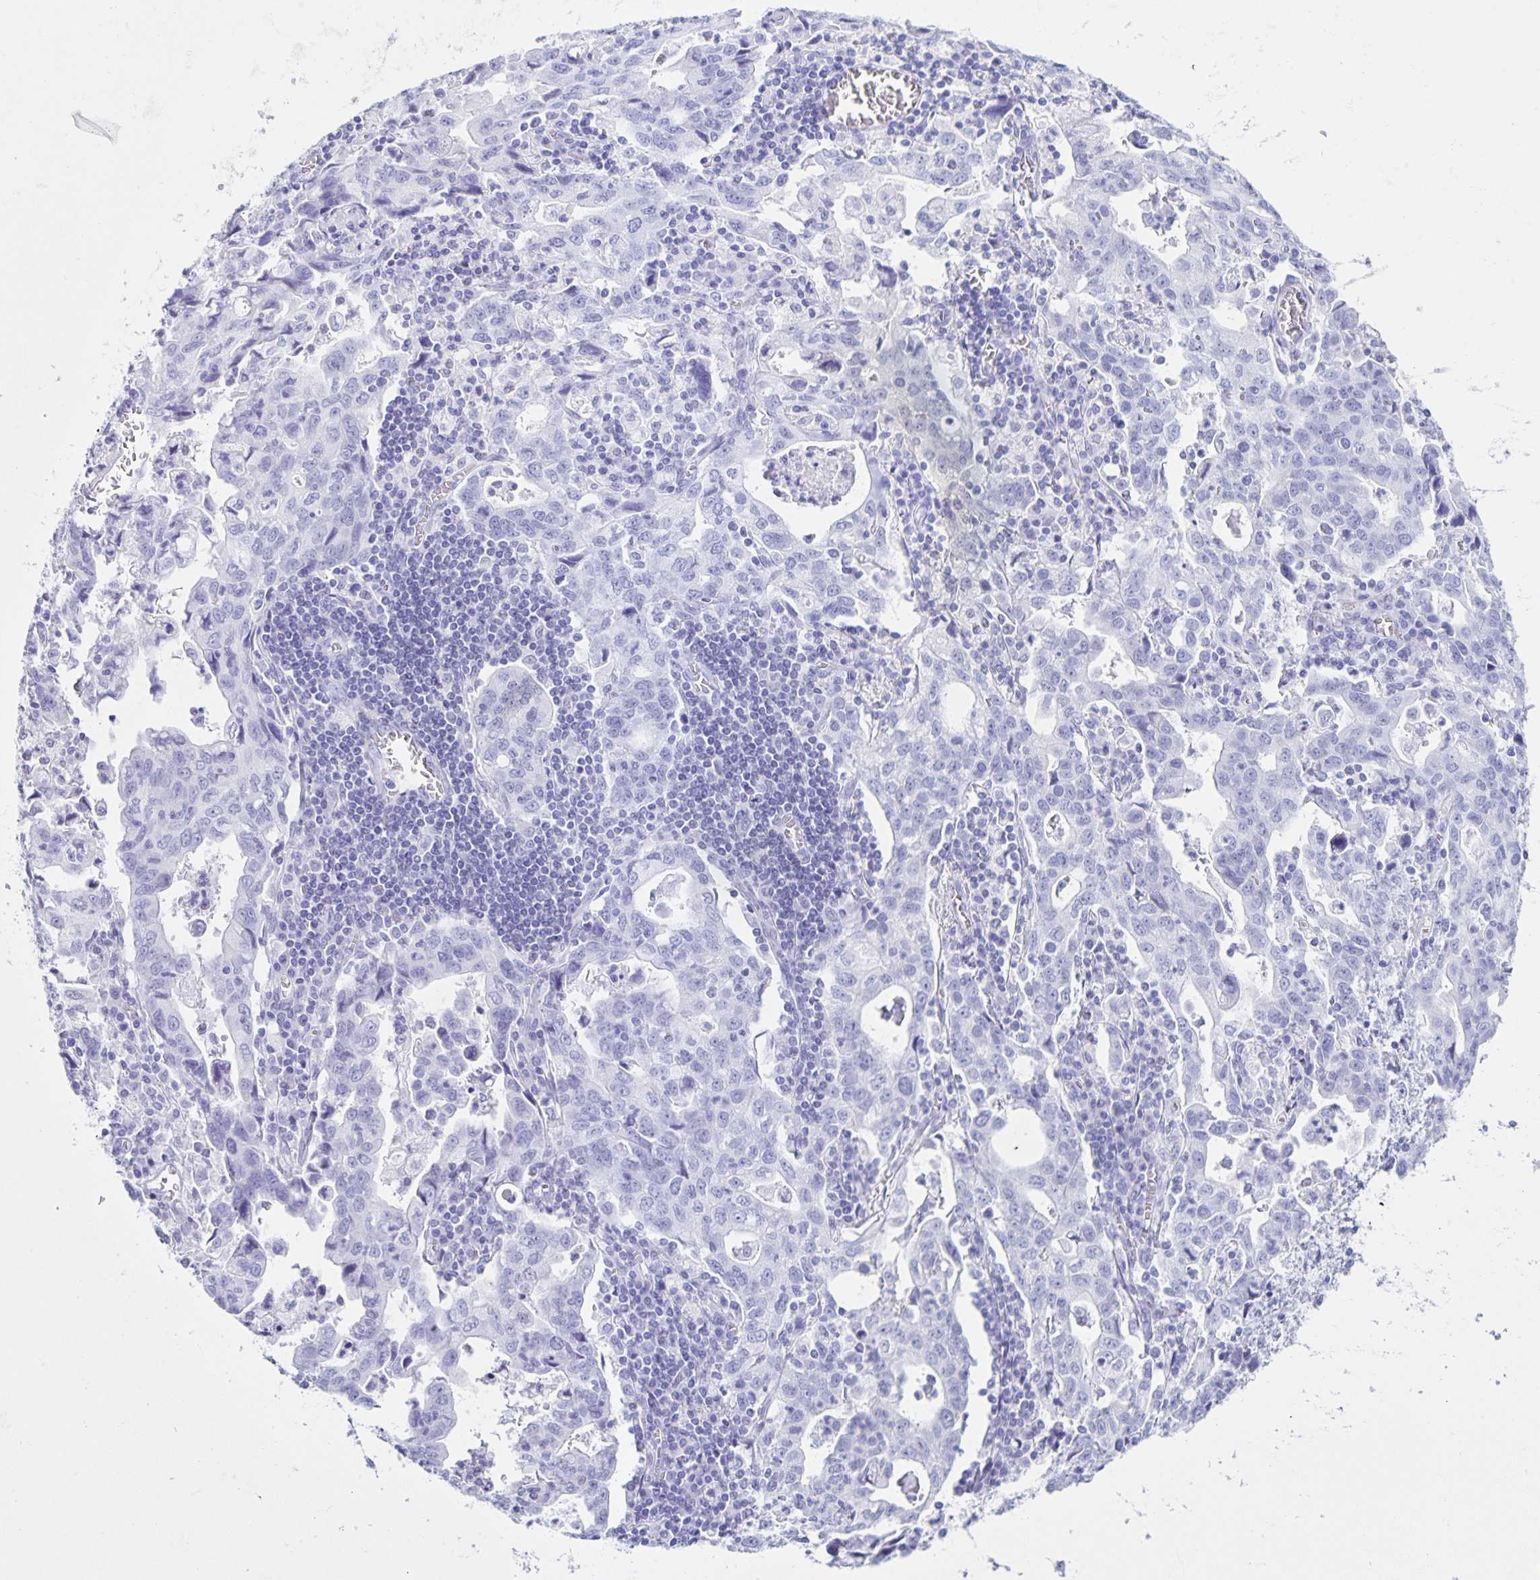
{"staining": {"intensity": "negative", "quantity": "none", "location": "none"}, "tissue": "stomach cancer", "cell_type": "Tumor cells", "image_type": "cancer", "snomed": [{"axis": "morphology", "description": "Adenocarcinoma, NOS"}, {"axis": "topography", "description": "Stomach, upper"}], "caption": "Immunohistochemistry of human stomach cancer (adenocarcinoma) exhibits no expression in tumor cells. (IHC, brightfield microscopy, high magnification).", "gene": "C12orf56", "patient": {"sex": "male", "age": 85}}